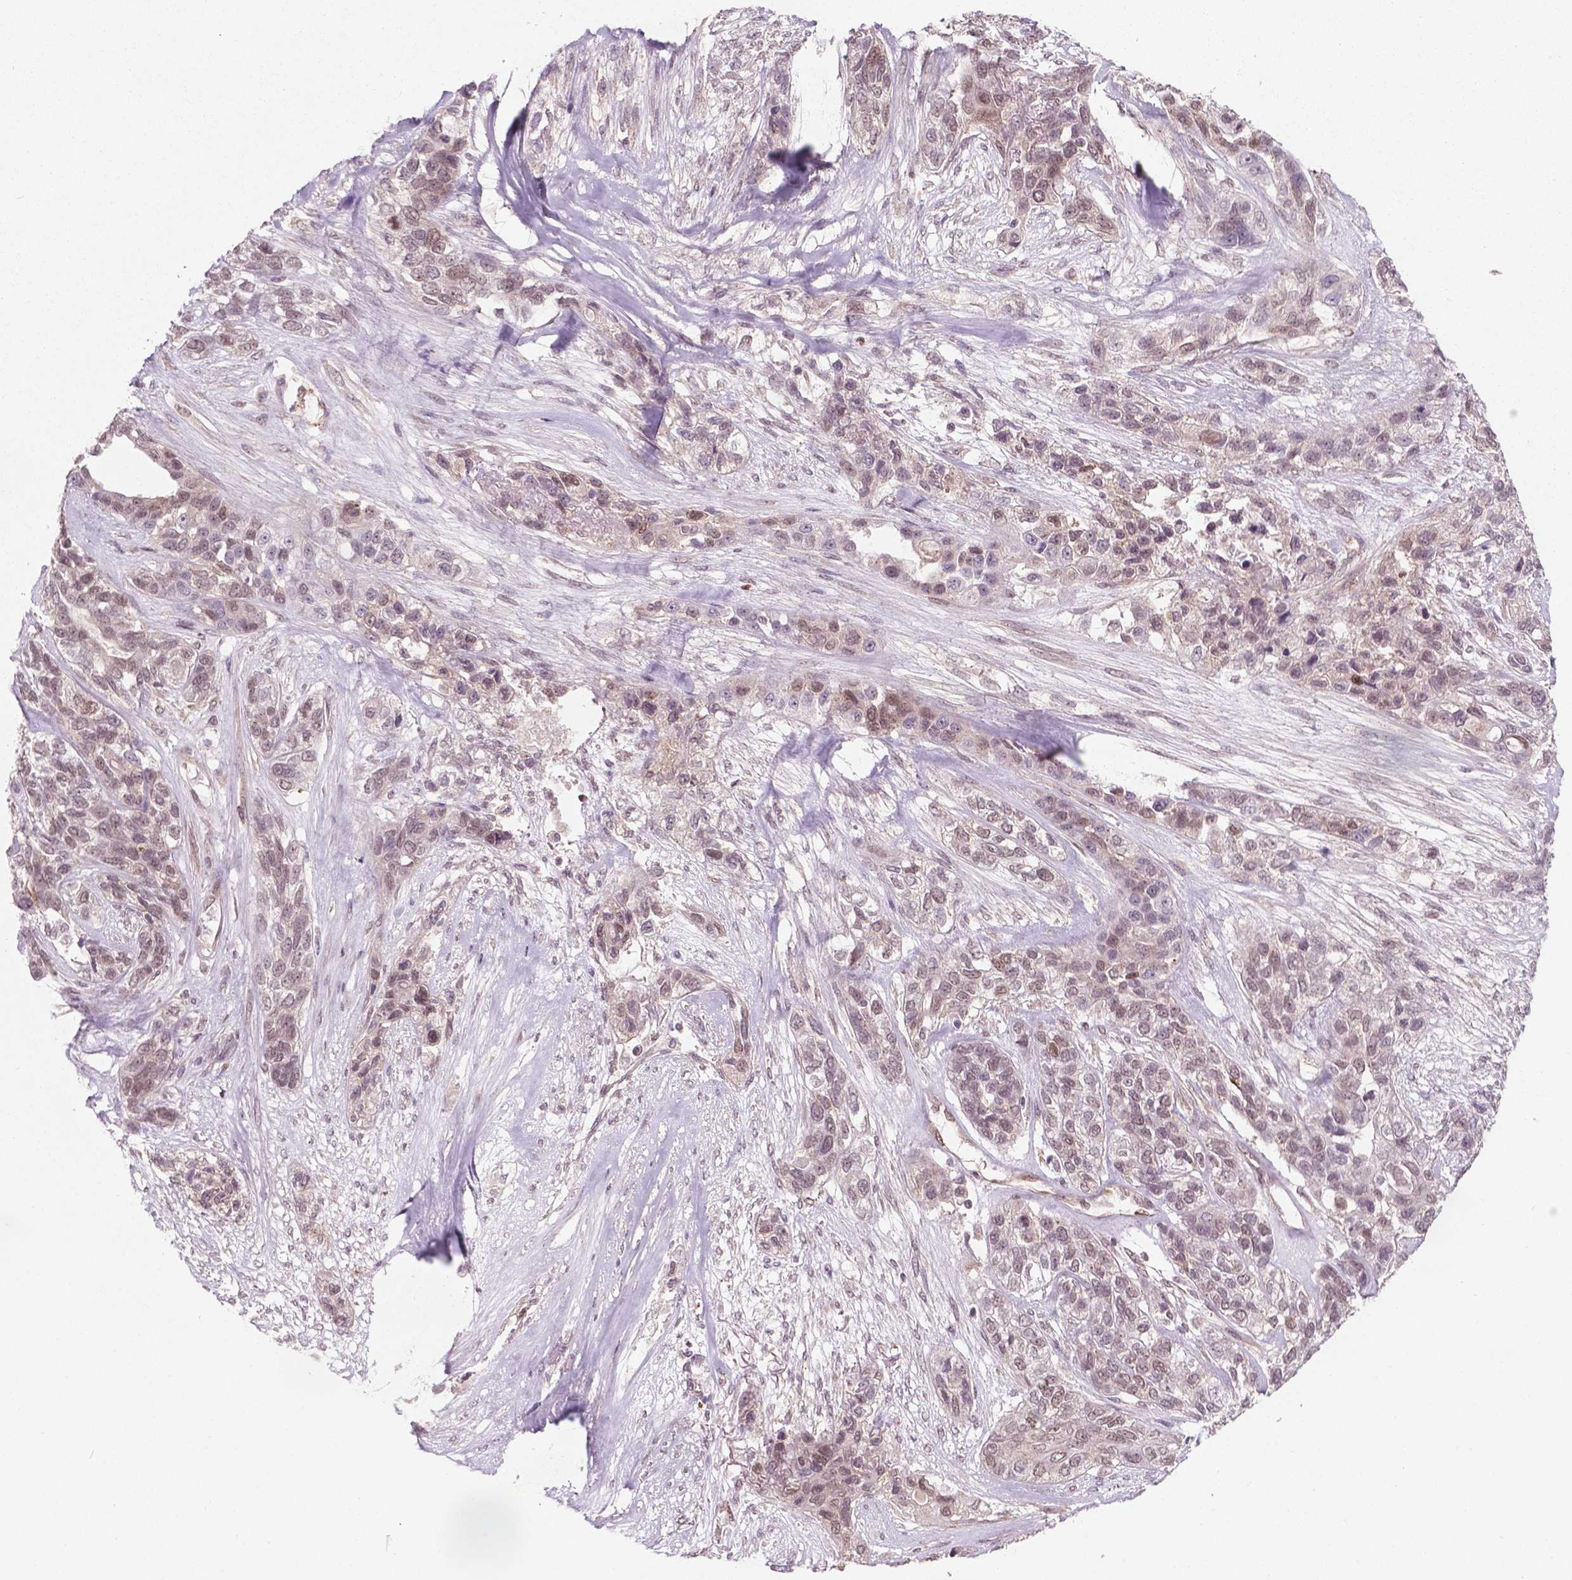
{"staining": {"intensity": "weak", "quantity": ">75%", "location": "nuclear"}, "tissue": "lung cancer", "cell_type": "Tumor cells", "image_type": "cancer", "snomed": [{"axis": "morphology", "description": "Squamous cell carcinoma, NOS"}, {"axis": "topography", "description": "Lung"}], "caption": "IHC (DAB) staining of lung cancer (squamous cell carcinoma) displays weak nuclear protein positivity in about >75% of tumor cells. (DAB (3,3'-diaminobenzidine) = brown stain, brightfield microscopy at high magnification).", "gene": "NFAT5", "patient": {"sex": "female", "age": 70}}